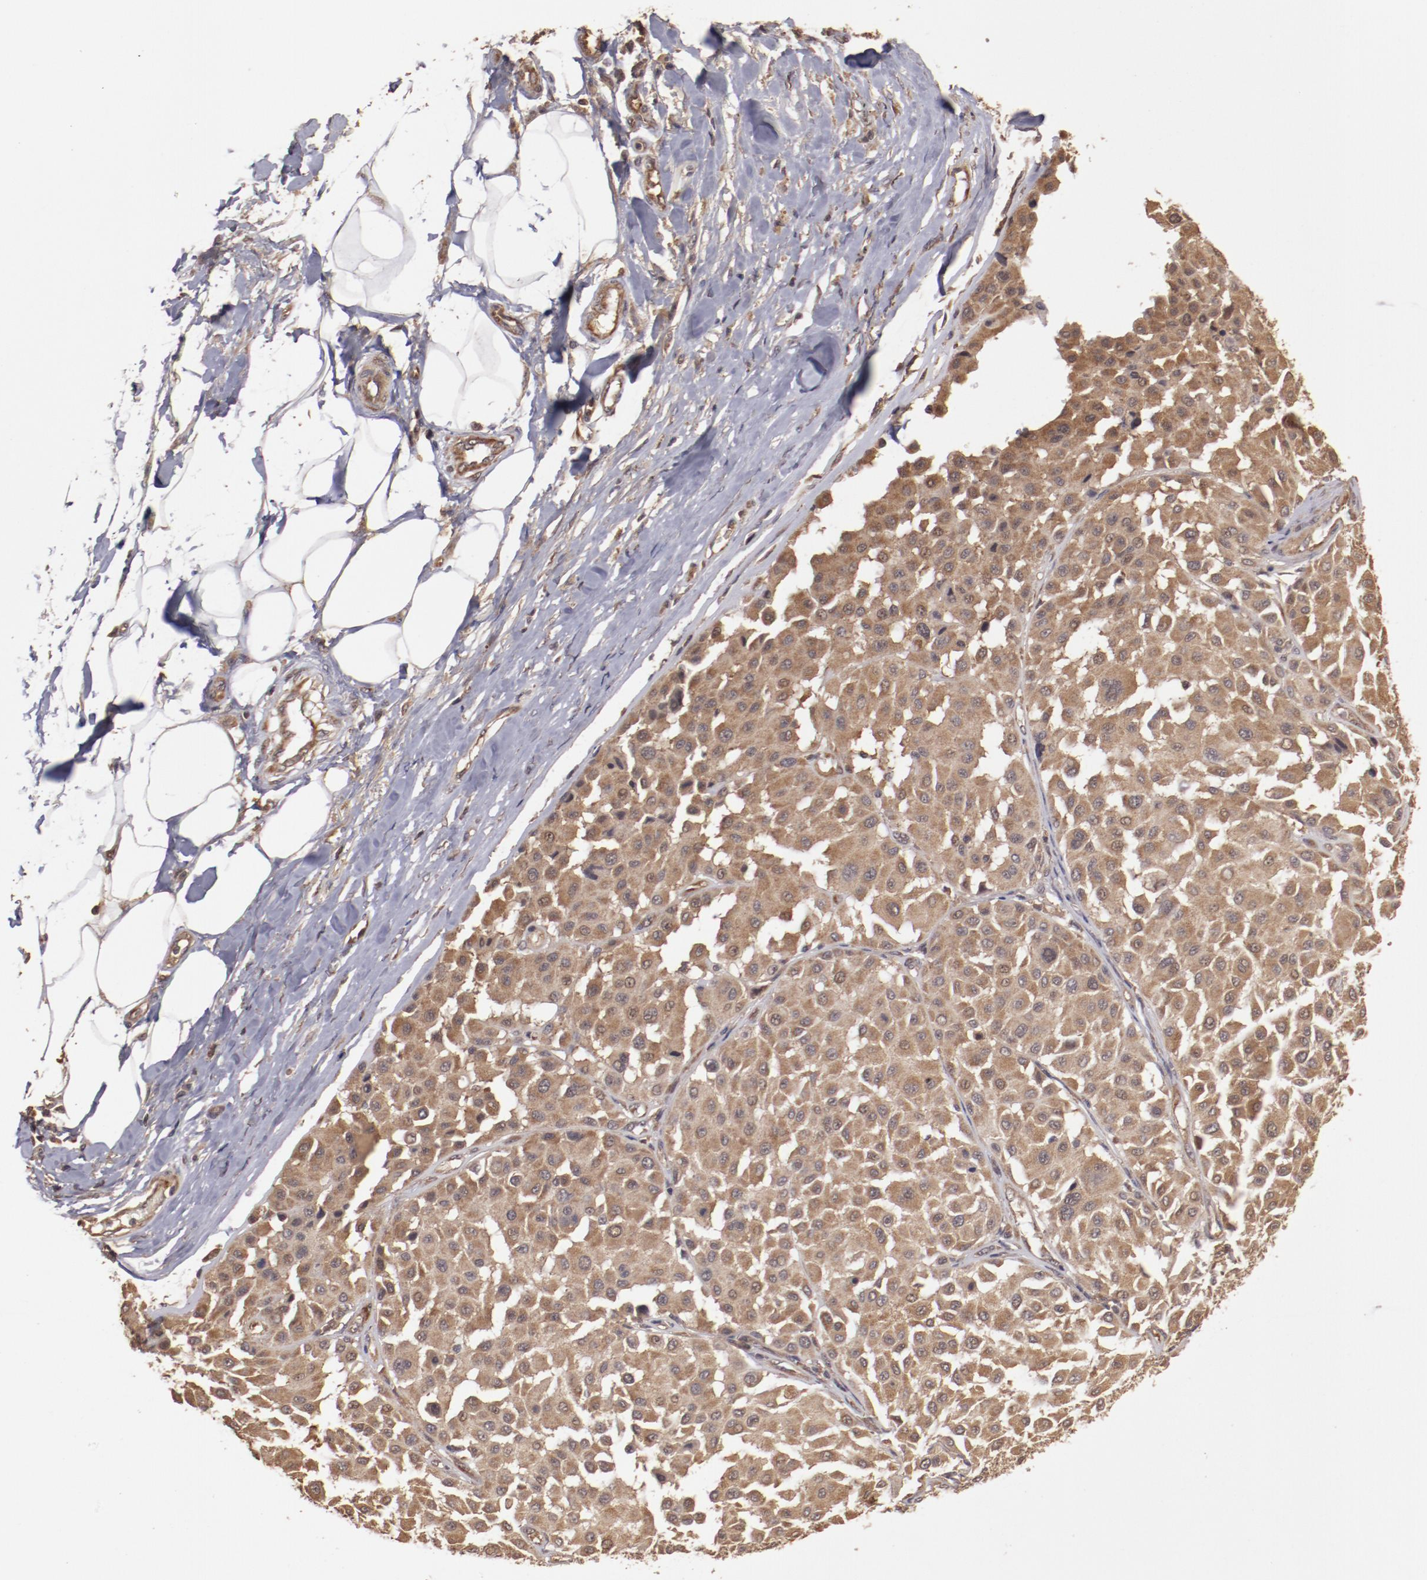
{"staining": {"intensity": "moderate", "quantity": ">75%", "location": "cytoplasmic/membranous"}, "tissue": "melanoma", "cell_type": "Tumor cells", "image_type": "cancer", "snomed": [{"axis": "morphology", "description": "Malignant melanoma, Metastatic site"}, {"axis": "topography", "description": "Soft tissue"}], "caption": "DAB immunohistochemical staining of melanoma reveals moderate cytoplasmic/membranous protein positivity in about >75% of tumor cells.", "gene": "TXNDC16", "patient": {"sex": "male", "age": 41}}